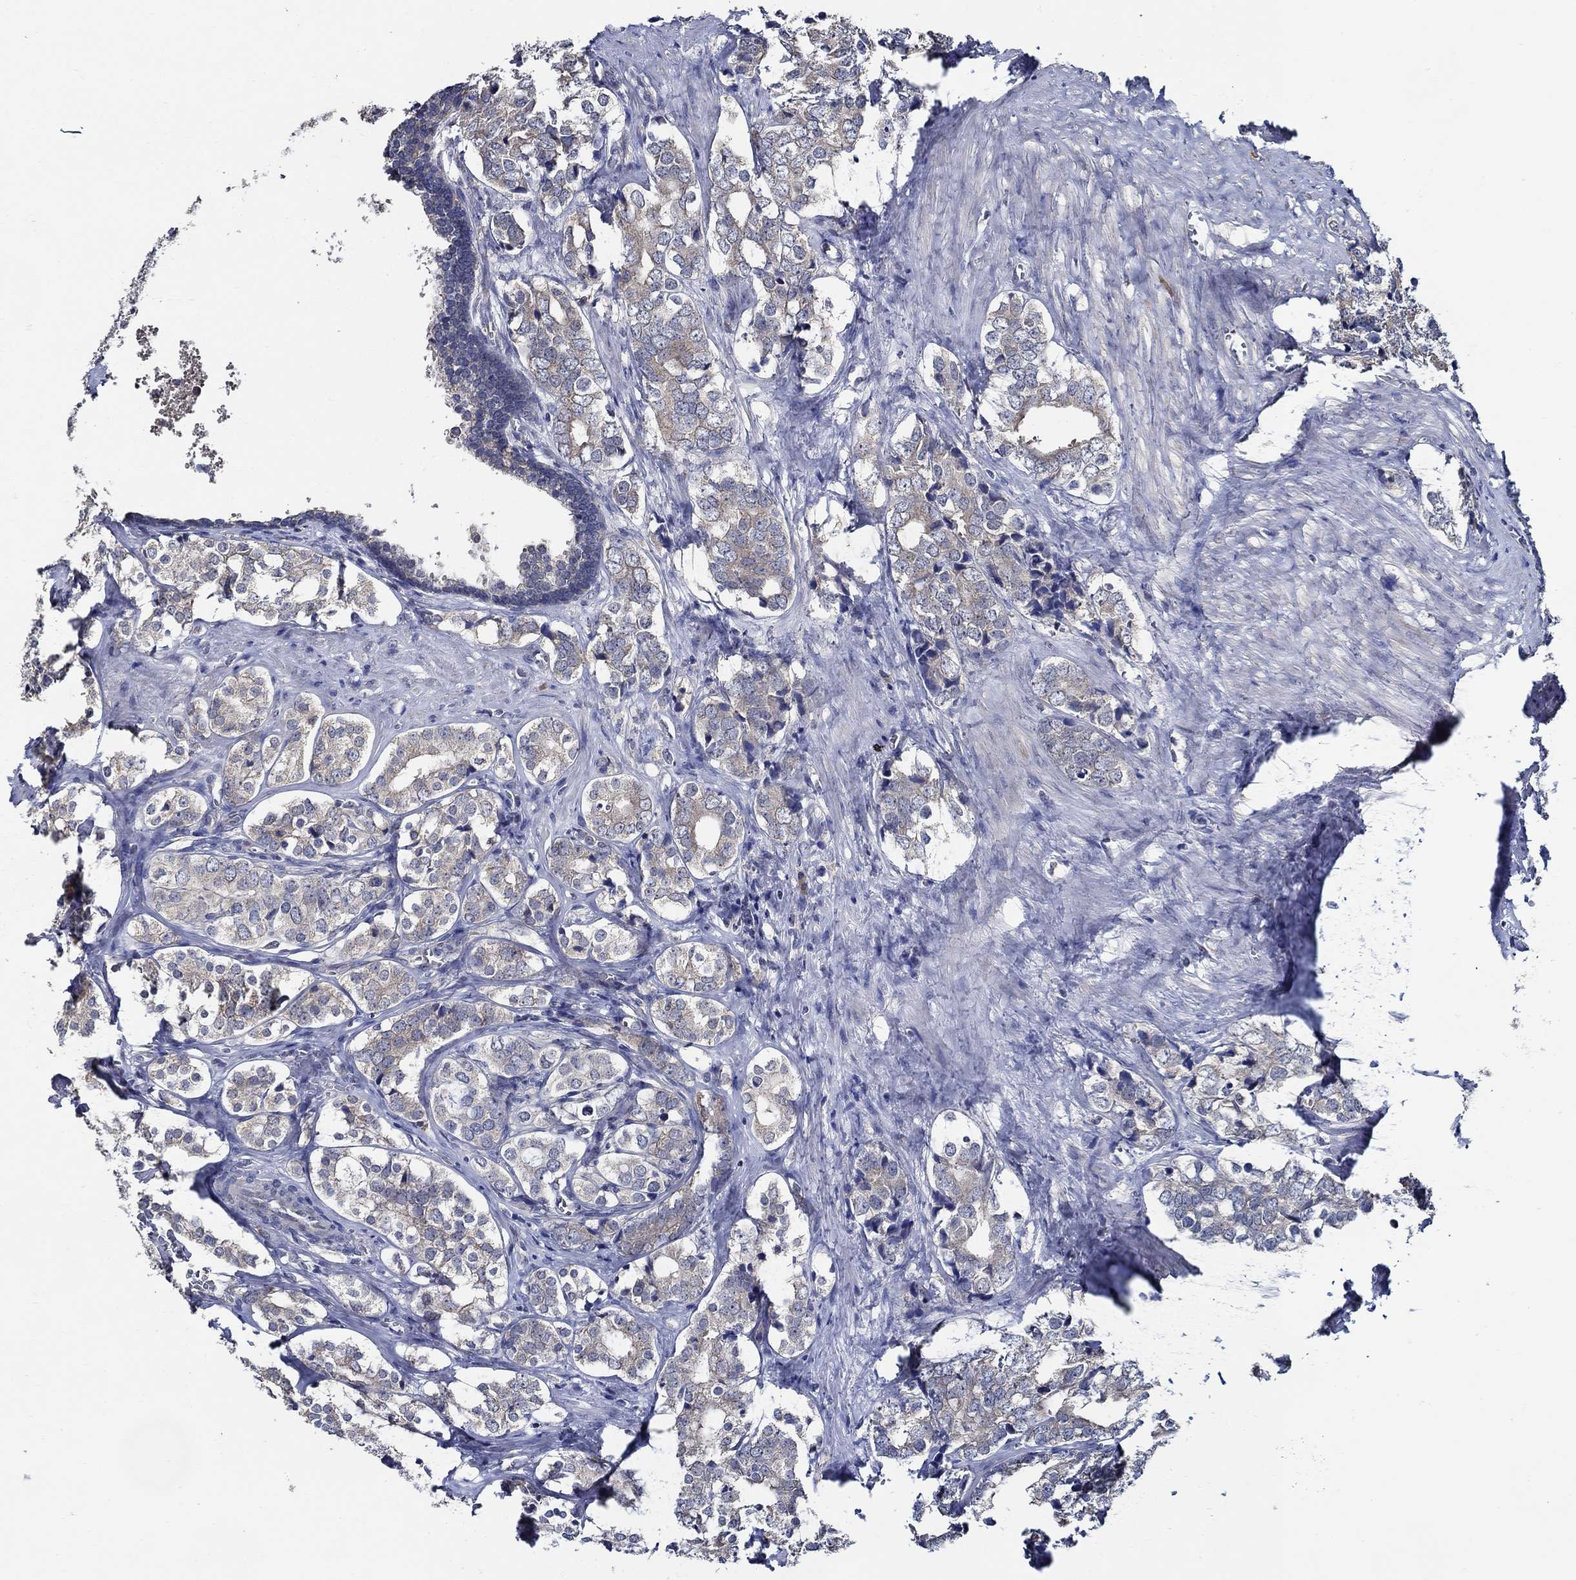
{"staining": {"intensity": "weak", "quantity": "<25%", "location": "cytoplasmic/membranous"}, "tissue": "prostate cancer", "cell_type": "Tumor cells", "image_type": "cancer", "snomed": [{"axis": "morphology", "description": "Adenocarcinoma, NOS"}, {"axis": "topography", "description": "Prostate and seminal vesicle, NOS"}], "caption": "IHC photomicrograph of prostate cancer stained for a protein (brown), which displays no expression in tumor cells. (DAB immunohistochemistry with hematoxylin counter stain).", "gene": "WDR53", "patient": {"sex": "male", "age": 63}}